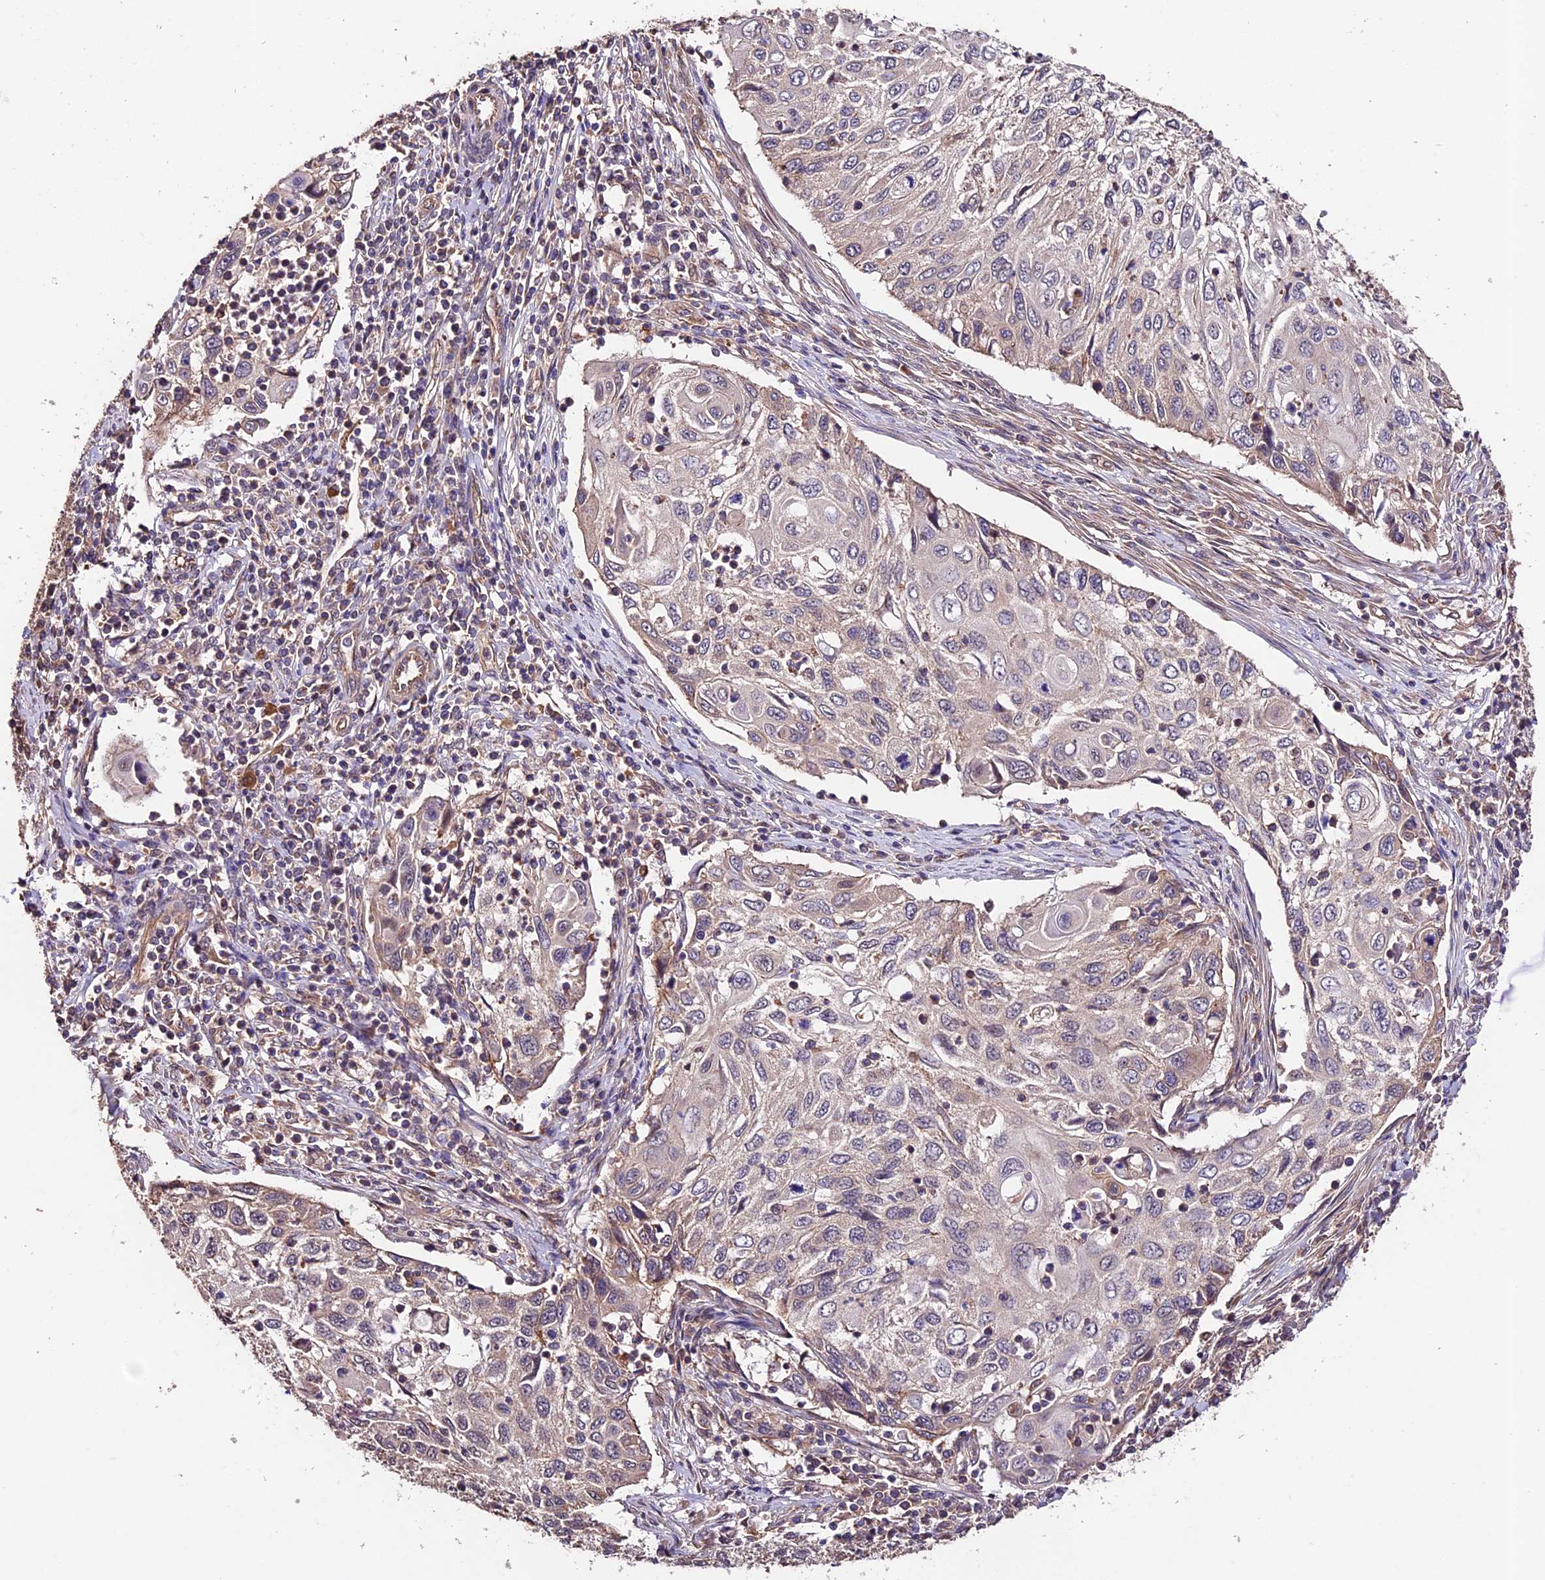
{"staining": {"intensity": "weak", "quantity": "<25%", "location": "cytoplasmic/membranous"}, "tissue": "cervical cancer", "cell_type": "Tumor cells", "image_type": "cancer", "snomed": [{"axis": "morphology", "description": "Squamous cell carcinoma, NOS"}, {"axis": "topography", "description": "Cervix"}], "caption": "The immunohistochemistry image has no significant positivity in tumor cells of cervical squamous cell carcinoma tissue.", "gene": "CES3", "patient": {"sex": "female", "age": 70}}